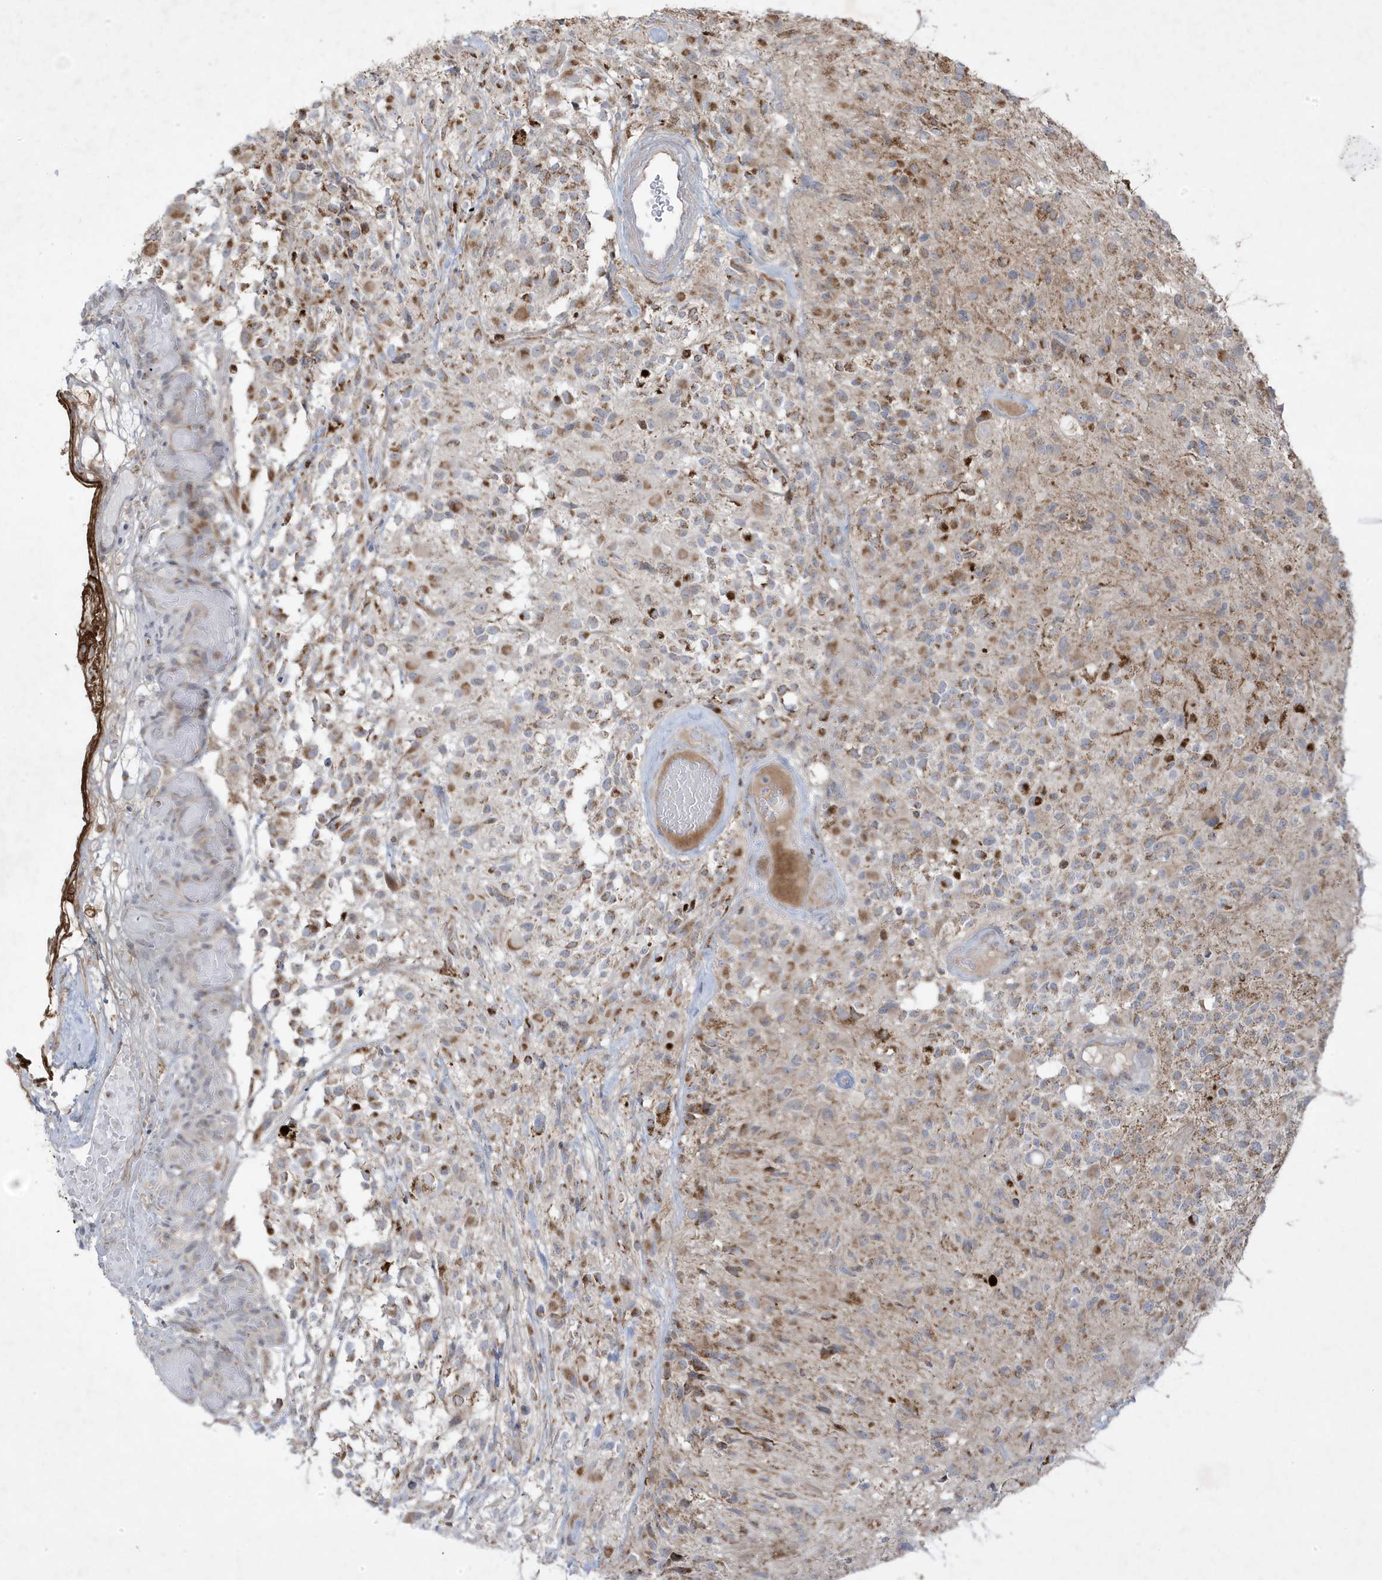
{"staining": {"intensity": "moderate", "quantity": "<25%", "location": "cytoplasmic/membranous"}, "tissue": "glioma", "cell_type": "Tumor cells", "image_type": "cancer", "snomed": [{"axis": "morphology", "description": "Glioma, malignant, High grade"}, {"axis": "morphology", "description": "Glioblastoma, NOS"}, {"axis": "topography", "description": "Brain"}], "caption": "A high-resolution histopathology image shows immunohistochemistry staining of glioma, which shows moderate cytoplasmic/membranous positivity in about <25% of tumor cells. Nuclei are stained in blue.", "gene": "ADAMTSL3", "patient": {"sex": "male", "age": 60}}